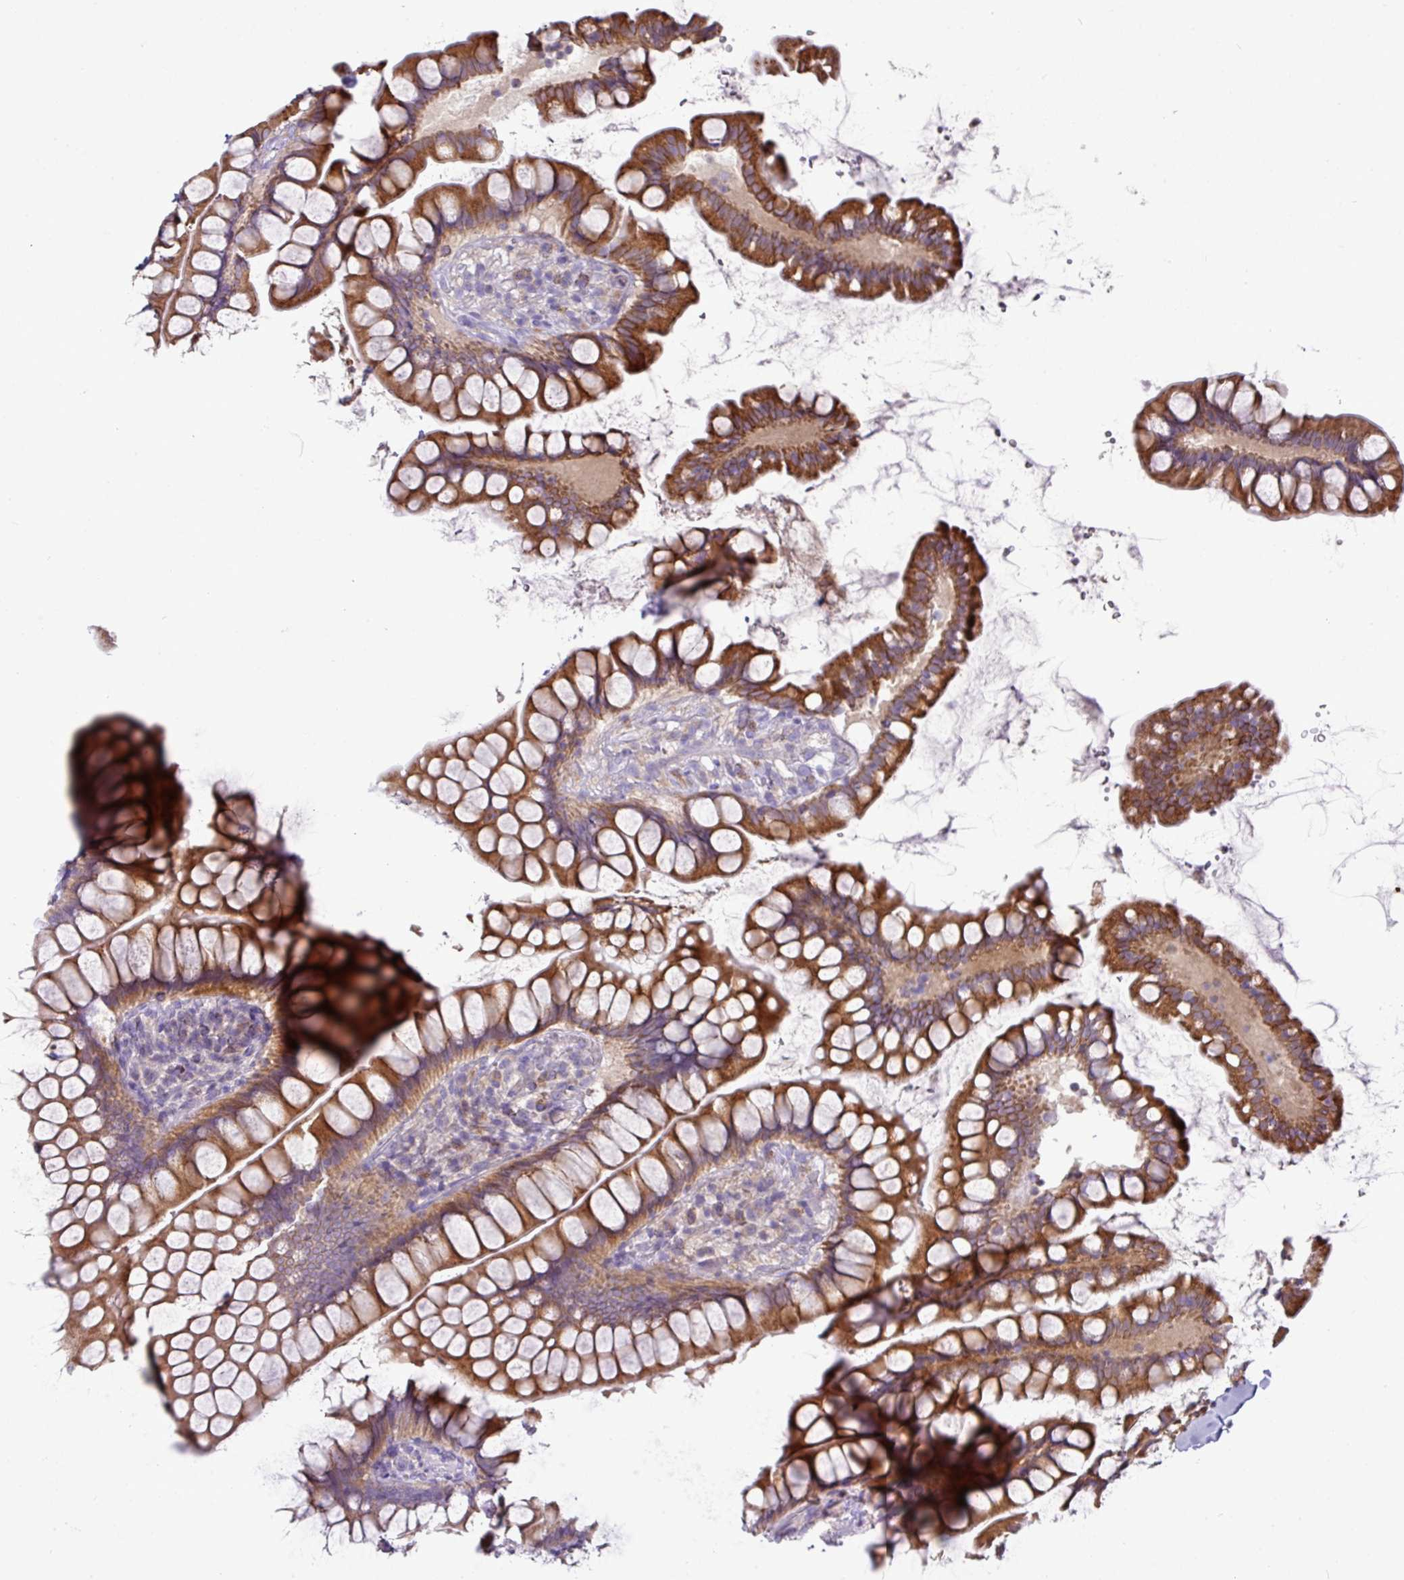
{"staining": {"intensity": "moderate", "quantity": ">75%", "location": "cytoplasmic/membranous"}, "tissue": "small intestine", "cell_type": "Glandular cells", "image_type": "normal", "snomed": [{"axis": "morphology", "description": "Normal tissue, NOS"}, {"axis": "topography", "description": "Small intestine"}], "caption": "Moderate cytoplasmic/membranous positivity for a protein is appreciated in about >75% of glandular cells of normal small intestine using immunohistochemistry (IHC).", "gene": "TRAPPC1", "patient": {"sex": "male", "age": 70}}